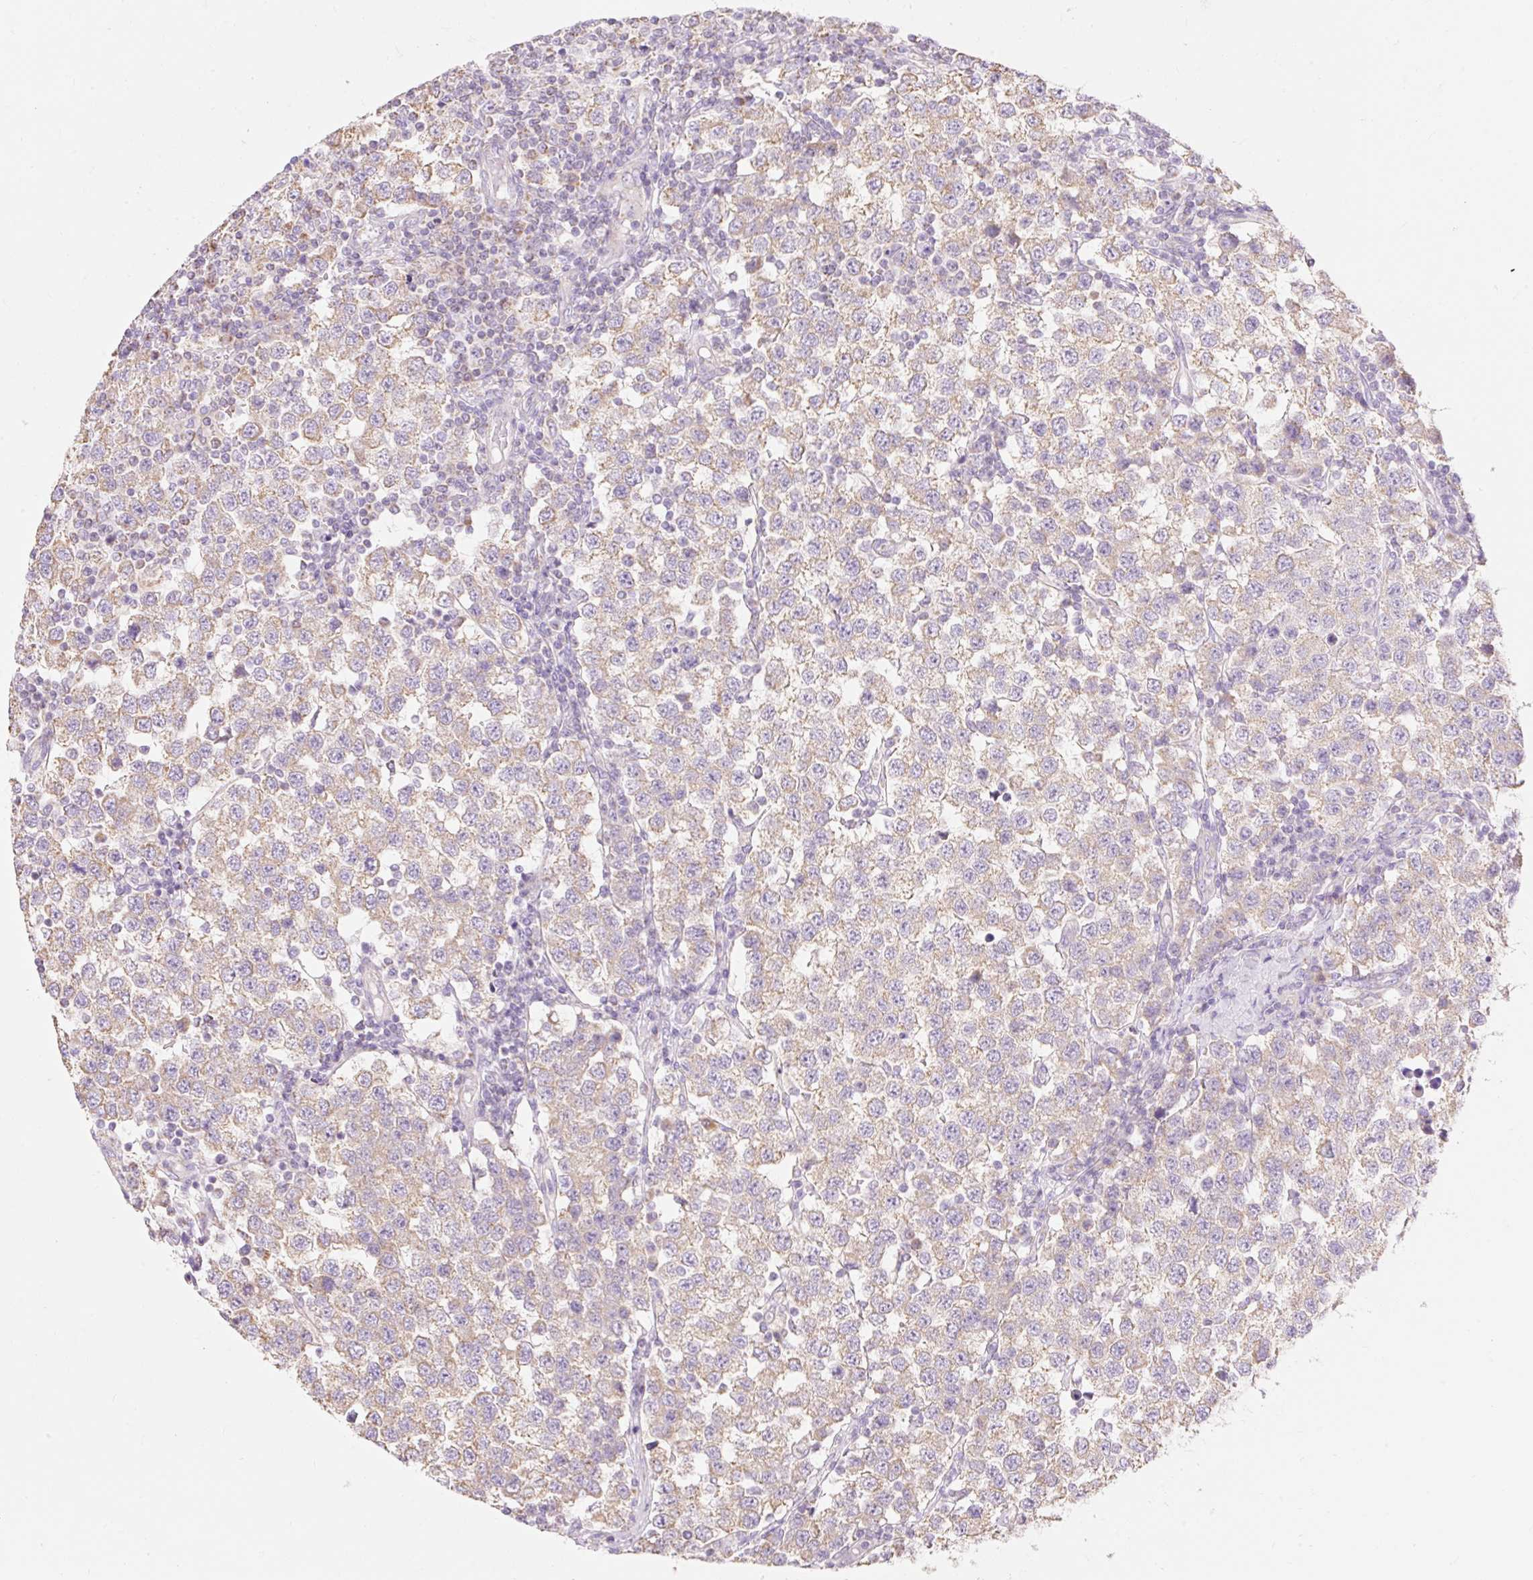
{"staining": {"intensity": "weak", "quantity": ">75%", "location": "cytoplasmic/membranous"}, "tissue": "testis cancer", "cell_type": "Tumor cells", "image_type": "cancer", "snomed": [{"axis": "morphology", "description": "Seminoma, NOS"}, {"axis": "topography", "description": "Testis"}], "caption": "A brown stain labels weak cytoplasmic/membranous staining of a protein in testis cancer tumor cells.", "gene": "DHX35", "patient": {"sex": "male", "age": 34}}